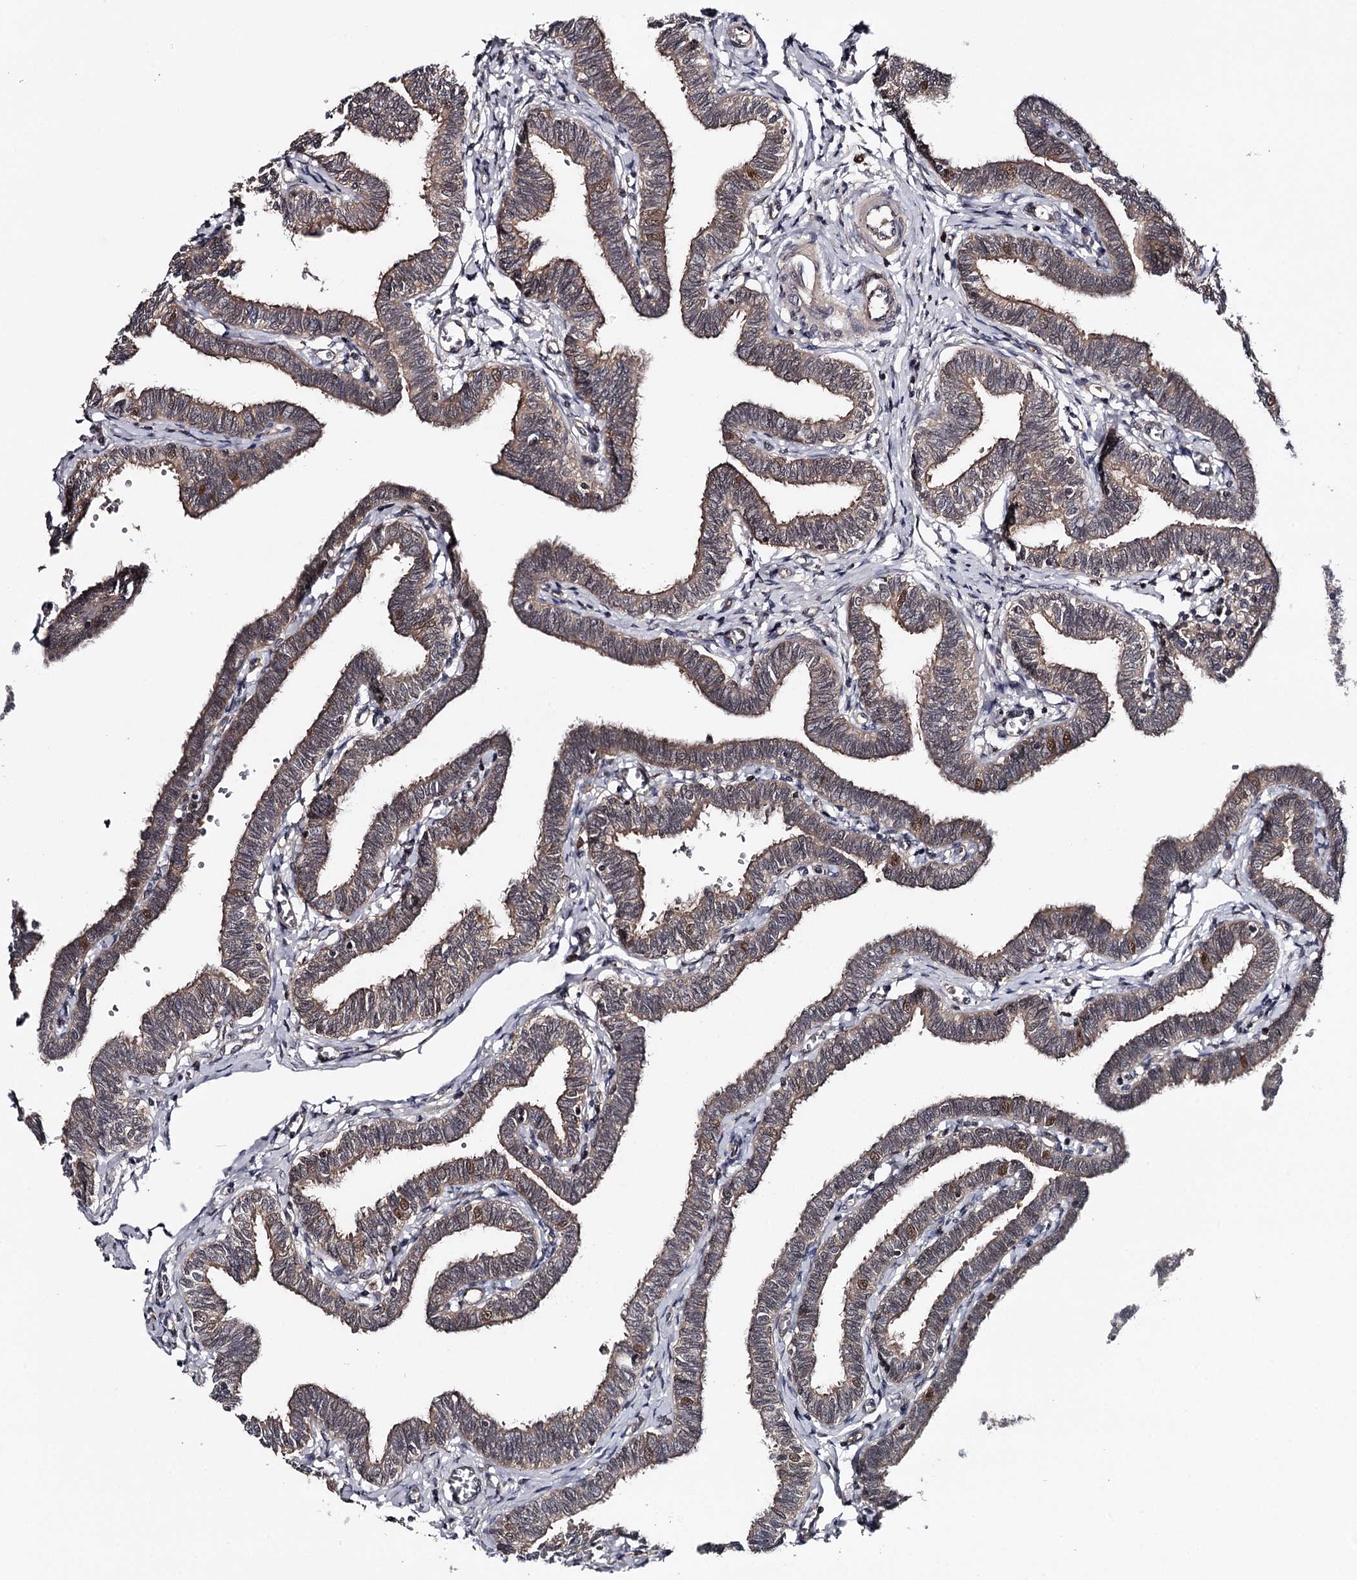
{"staining": {"intensity": "moderate", "quantity": "25%-75%", "location": "cytoplasmic/membranous,nuclear"}, "tissue": "fallopian tube", "cell_type": "Glandular cells", "image_type": "normal", "snomed": [{"axis": "morphology", "description": "Normal tissue, NOS"}, {"axis": "topography", "description": "Fallopian tube"}, {"axis": "topography", "description": "Ovary"}], "caption": "Immunohistochemical staining of unremarkable fallopian tube exhibits 25%-75% levels of moderate cytoplasmic/membranous,nuclear protein positivity in about 25%-75% of glandular cells.", "gene": "GTSF1", "patient": {"sex": "female", "age": 23}}